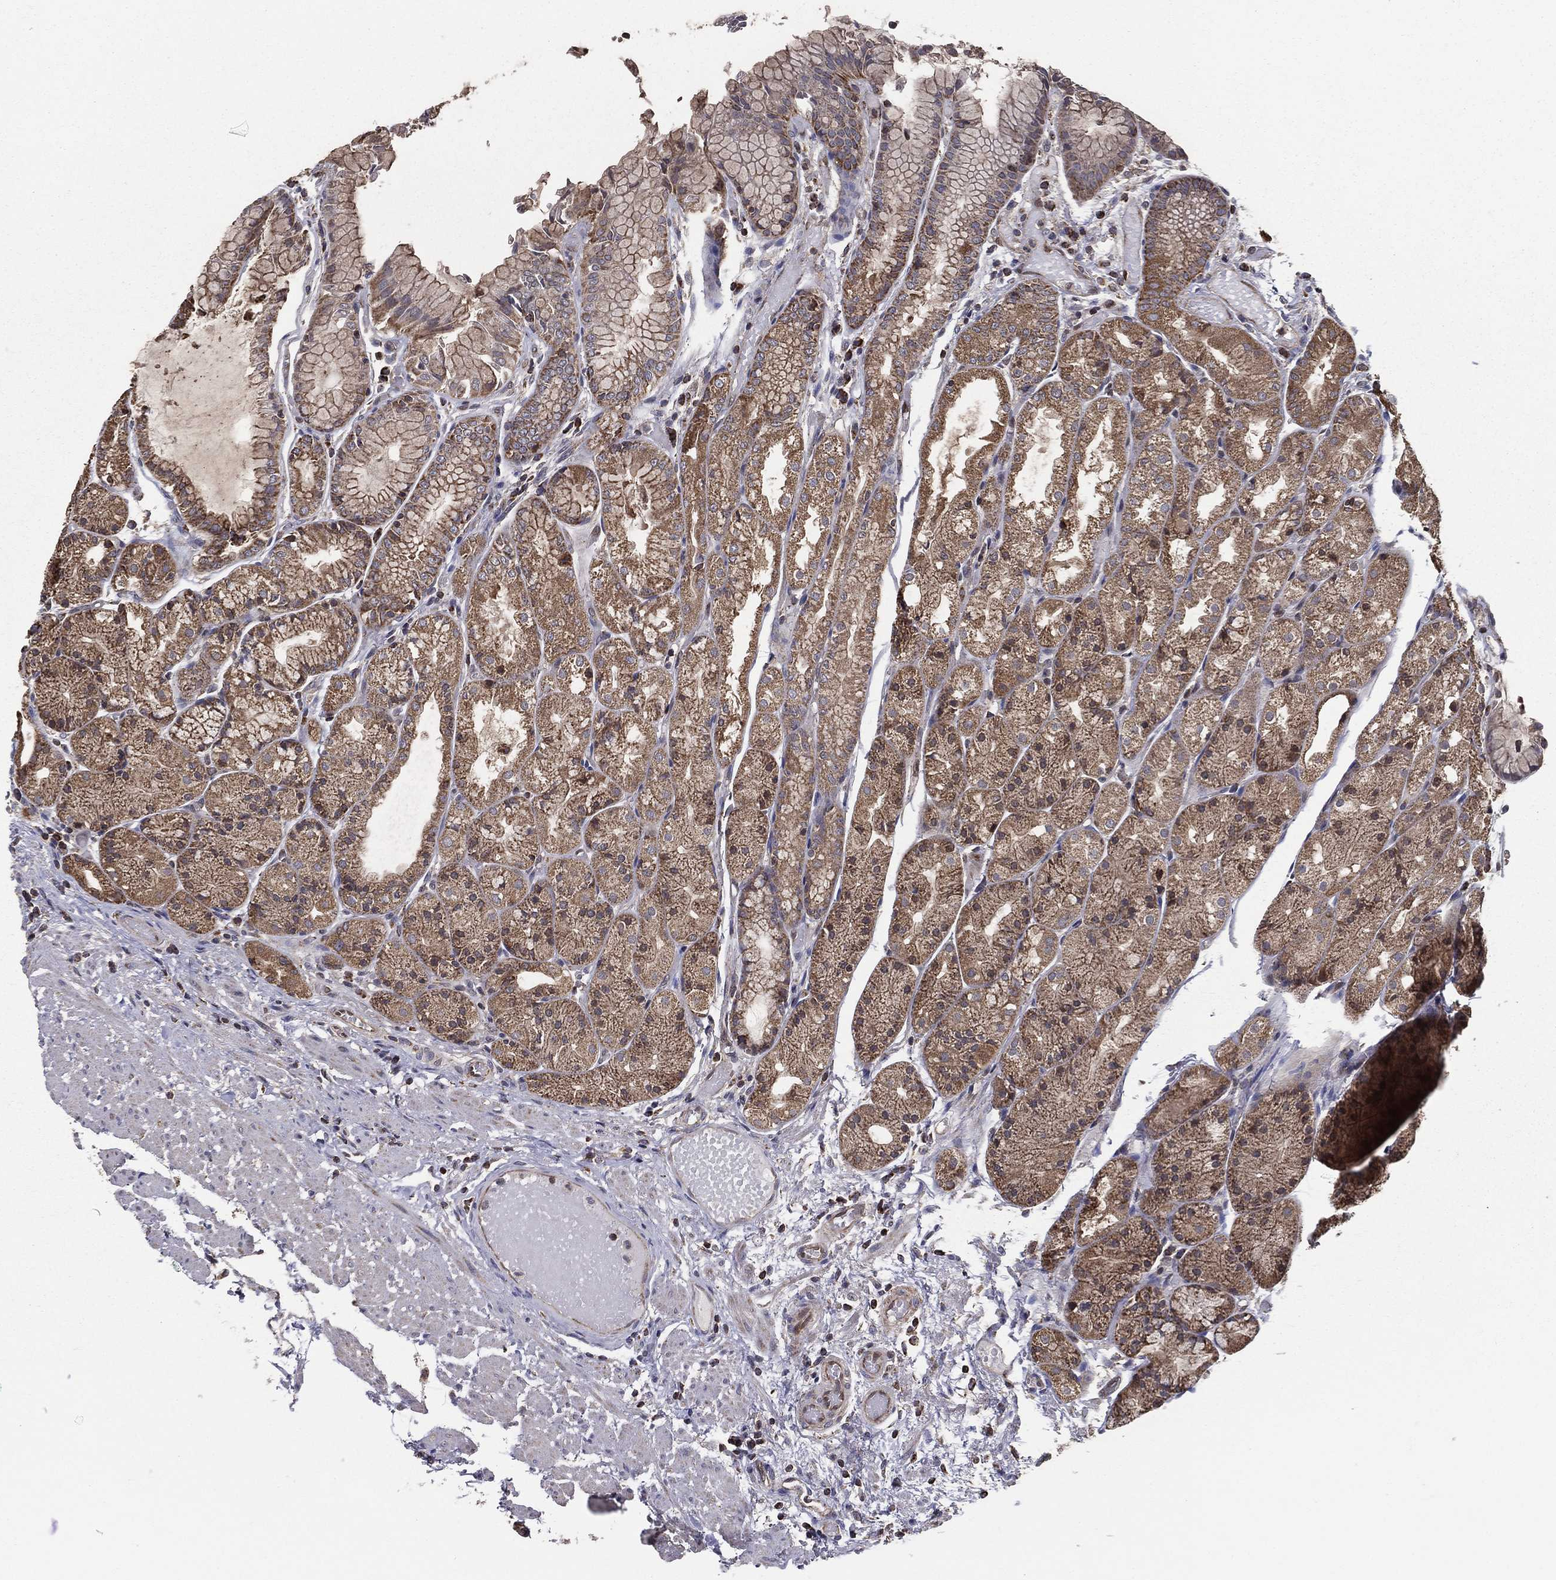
{"staining": {"intensity": "moderate", "quantity": "<25%", "location": "cytoplasmic/membranous"}, "tissue": "stomach", "cell_type": "Glandular cells", "image_type": "normal", "snomed": [{"axis": "morphology", "description": "Normal tissue, NOS"}, {"axis": "topography", "description": "Stomach, upper"}], "caption": "An image of human stomach stained for a protein demonstrates moderate cytoplasmic/membranous brown staining in glandular cells.", "gene": "ENSG00000288684", "patient": {"sex": "male", "age": 72}}